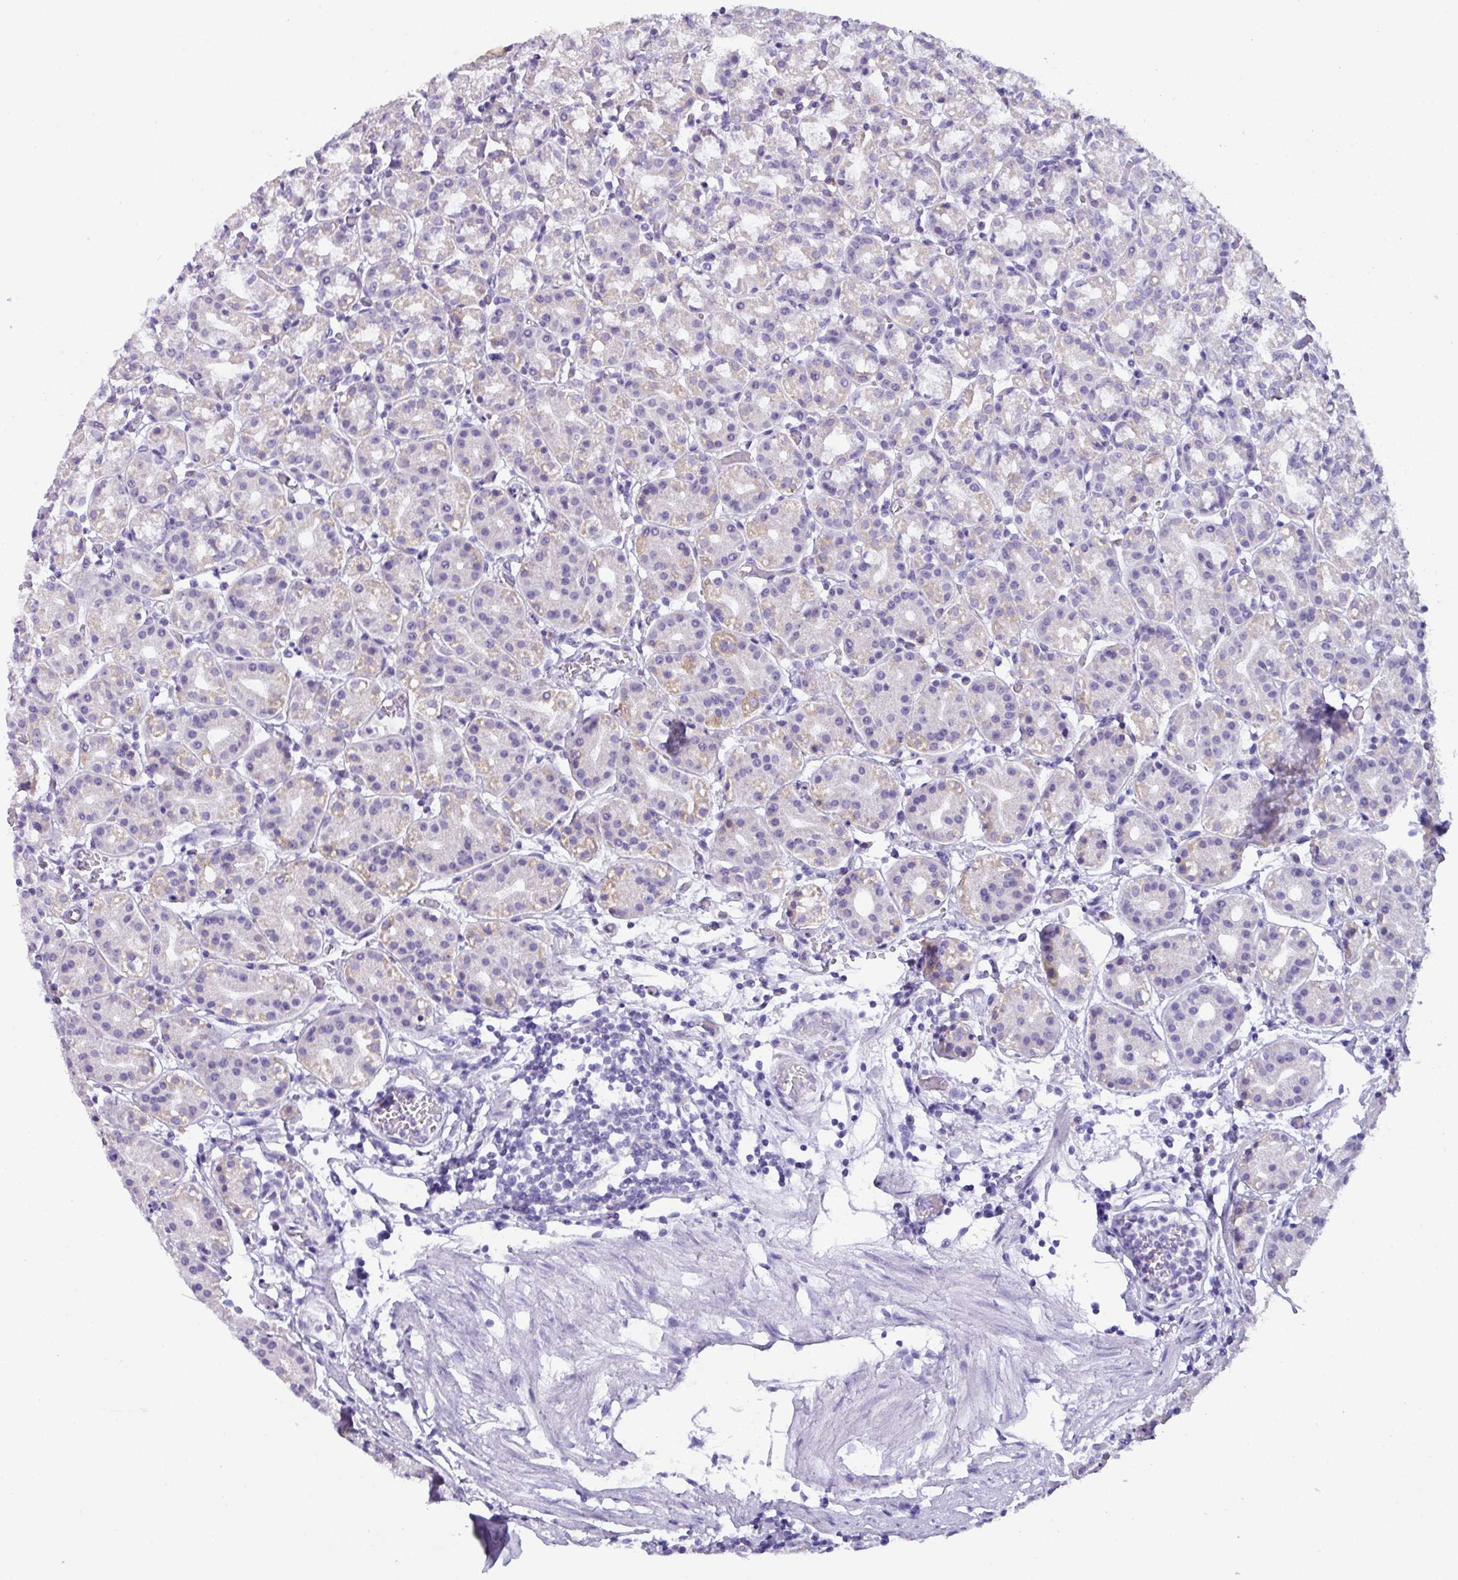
{"staining": {"intensity": "moderate", "quantity": "<25%", "location": "cytoplasmic/membranous"}, "tissue": "stomach", "cell_type": "Glandular cells", "image_type": "normal", "snomed": [{"axis": "morphology", "description": "Normal tissue, NOS"}, {"axis": "topography", "description": "Stomach"}], "caption": "The micrograph displays a brown stain indicating the presence of a protein in the cytoplasmic/membranous of glandular cells in stomach.", "gene": "NCCRP1", "patient": {"sex": "female", "age": 57}}